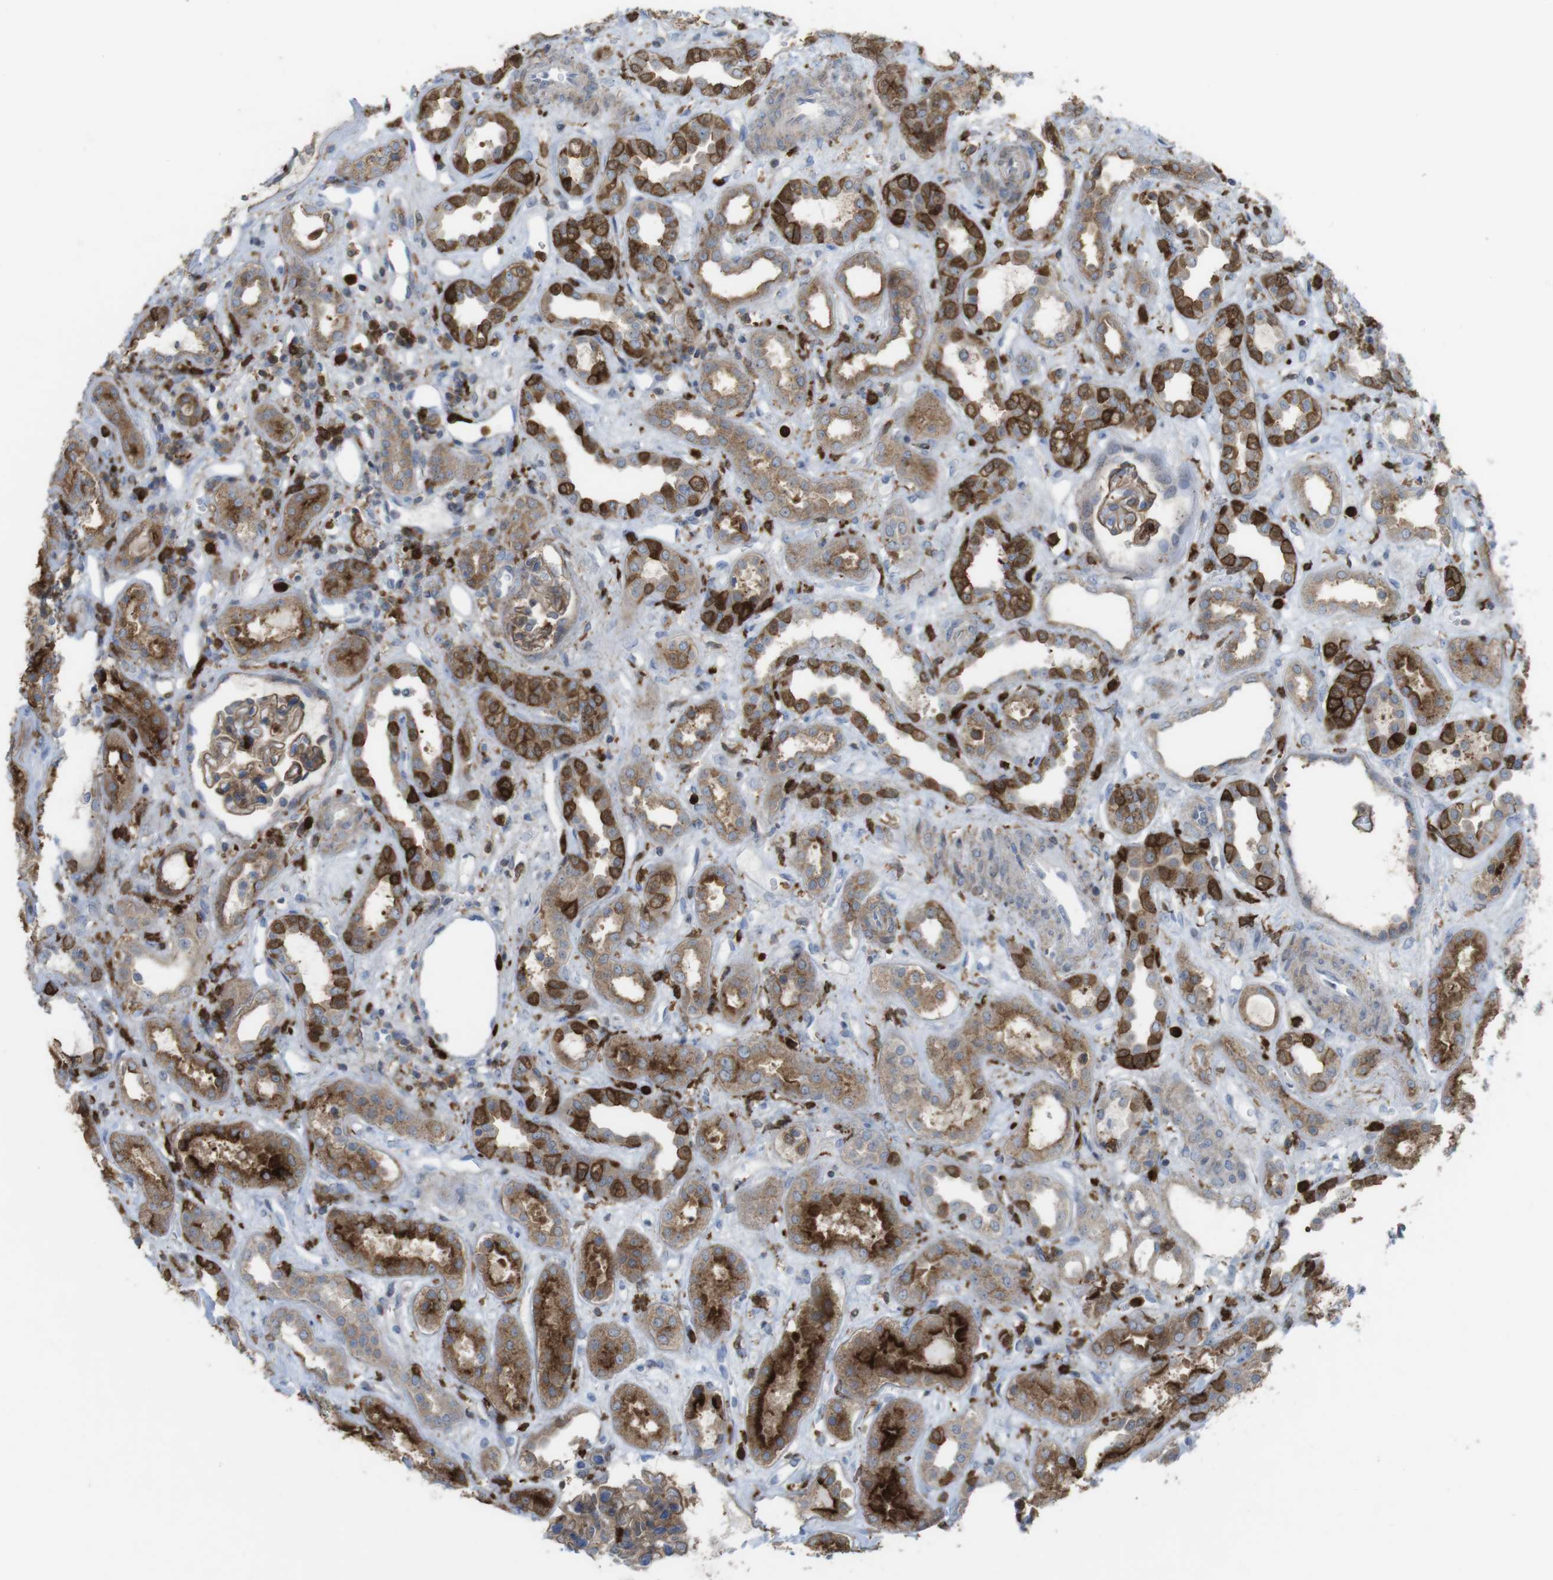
{"staining": {"intensity": "moderate", "quantity": "25%-75%", "location": "cytoplasmic/membranous"}, "tissue": "kidney", "cell_type": "Cells in glomeruli", "image_type": "normal", "snomed": [{"axis": "morphology", "description": "Normal tissue, NOS"}, {"axis": "topography", "description": "Kidney"}], "caption": "A histopathology image of human kidney stained for a protein reveals moderate cytoplasmic/membranous brown staining in cells in glomeruli. (brown staining indicates protein expression, while blue staining denotes nuclei).", "gene": "PRKCD", "patient": {"sex": "male", "age": 59}}